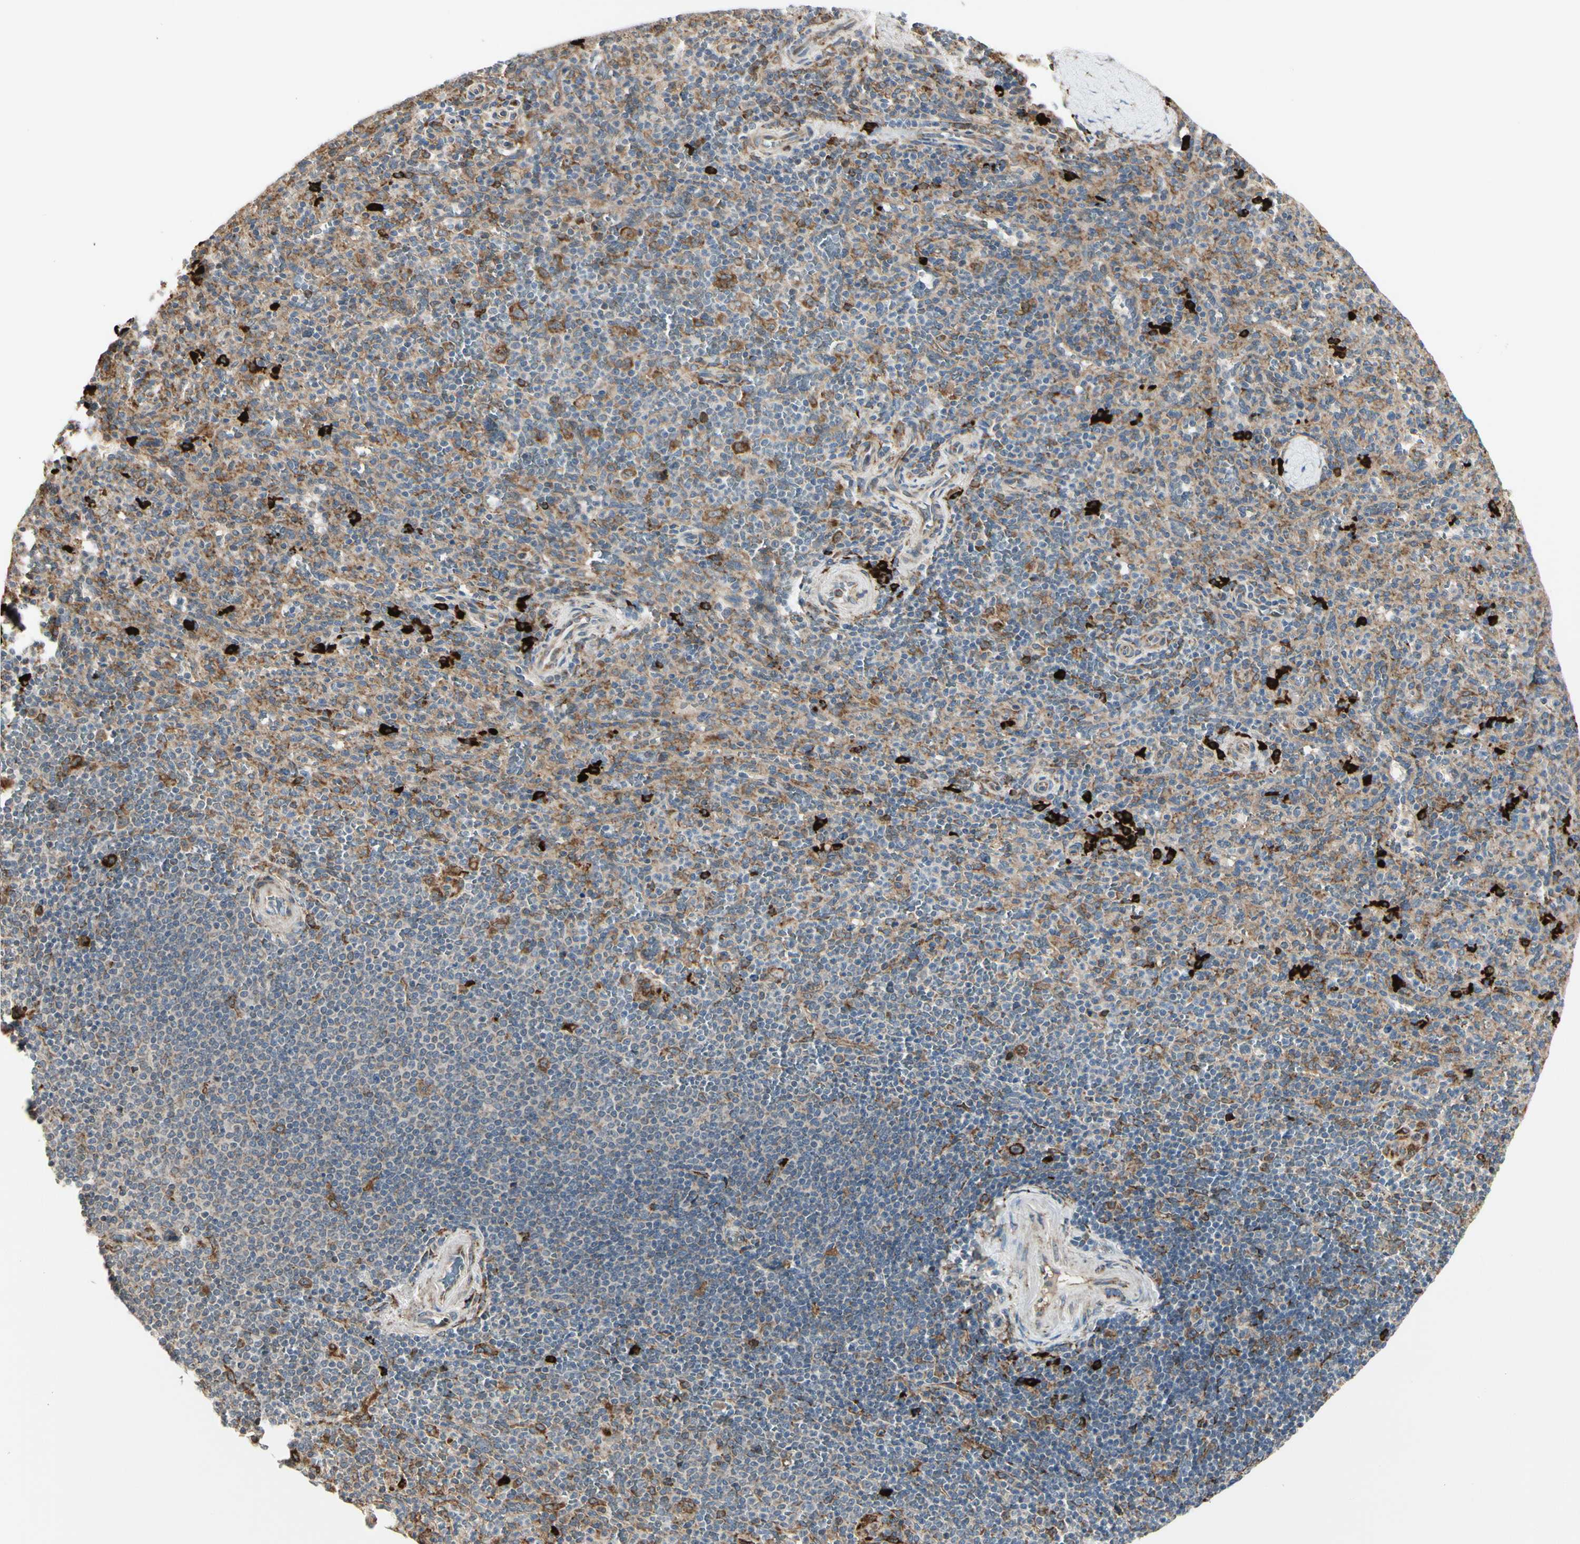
{"staining": {"intensity": "strong", "quantity": "<25%", "location": "cytoplasmic/membranous"}, "tissue": "spleen", "cell_type": "Cells in red pulp", "image_type": "normal", "snomed": [{"axis": "morphology", "description": "Normal tissue, NOS"}, {"axis": "topography", "description": "Spleen"}], "caption": "Immunohistochemical staining of unremarkable human spleen exhibits strong cytoplasmic/membranous protein staining in about <25% of cells in red pulp. The protein is shown in brown color, while the nuclei are stained blue.", "gene": "HSP90B1", "patient": {"sex": "male", "age": 36}}